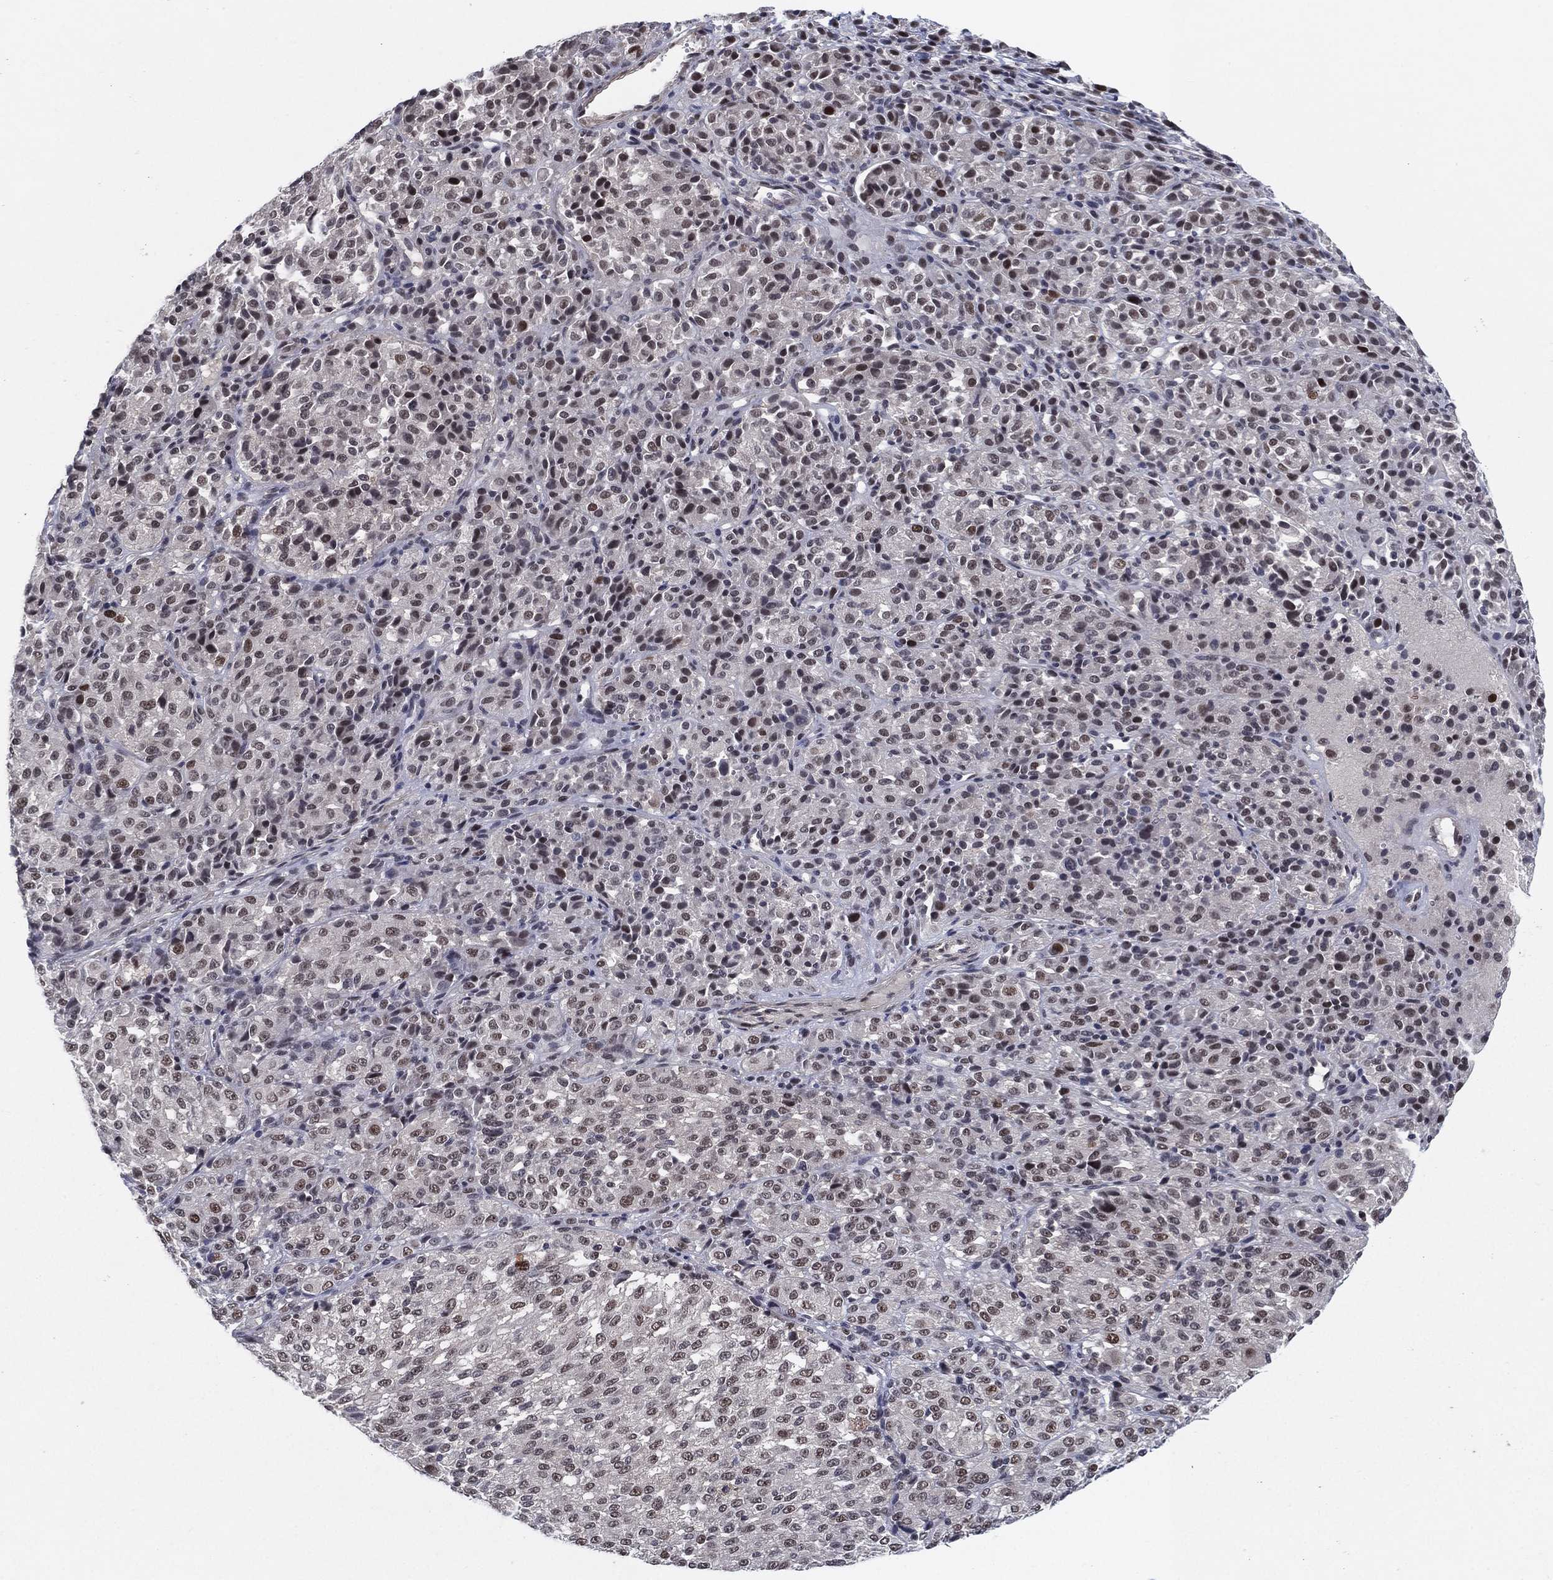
{"staining": {"intensity": "weak", "quantity": "25%-75%", "location": "nuclear"}, "tissue": "melanoma", "cell_type": "Tumor cells", "image_type": "cancer", "snomed": [{"axis": "morphology", "description": "Malignant melanoma, Metastatic site"}, {"axis": "topography", "description": "Brain"}], "caption": "A high-resolution image shows IHC staining of melanoma, which reveals weak nuclear expression in approximately 25%-75% of tumor cells. (Brightfield microscopy of DAB IHC at high magnification).", "gene": "DGCR8", "patient": {"sex": "female", "age": 56}}